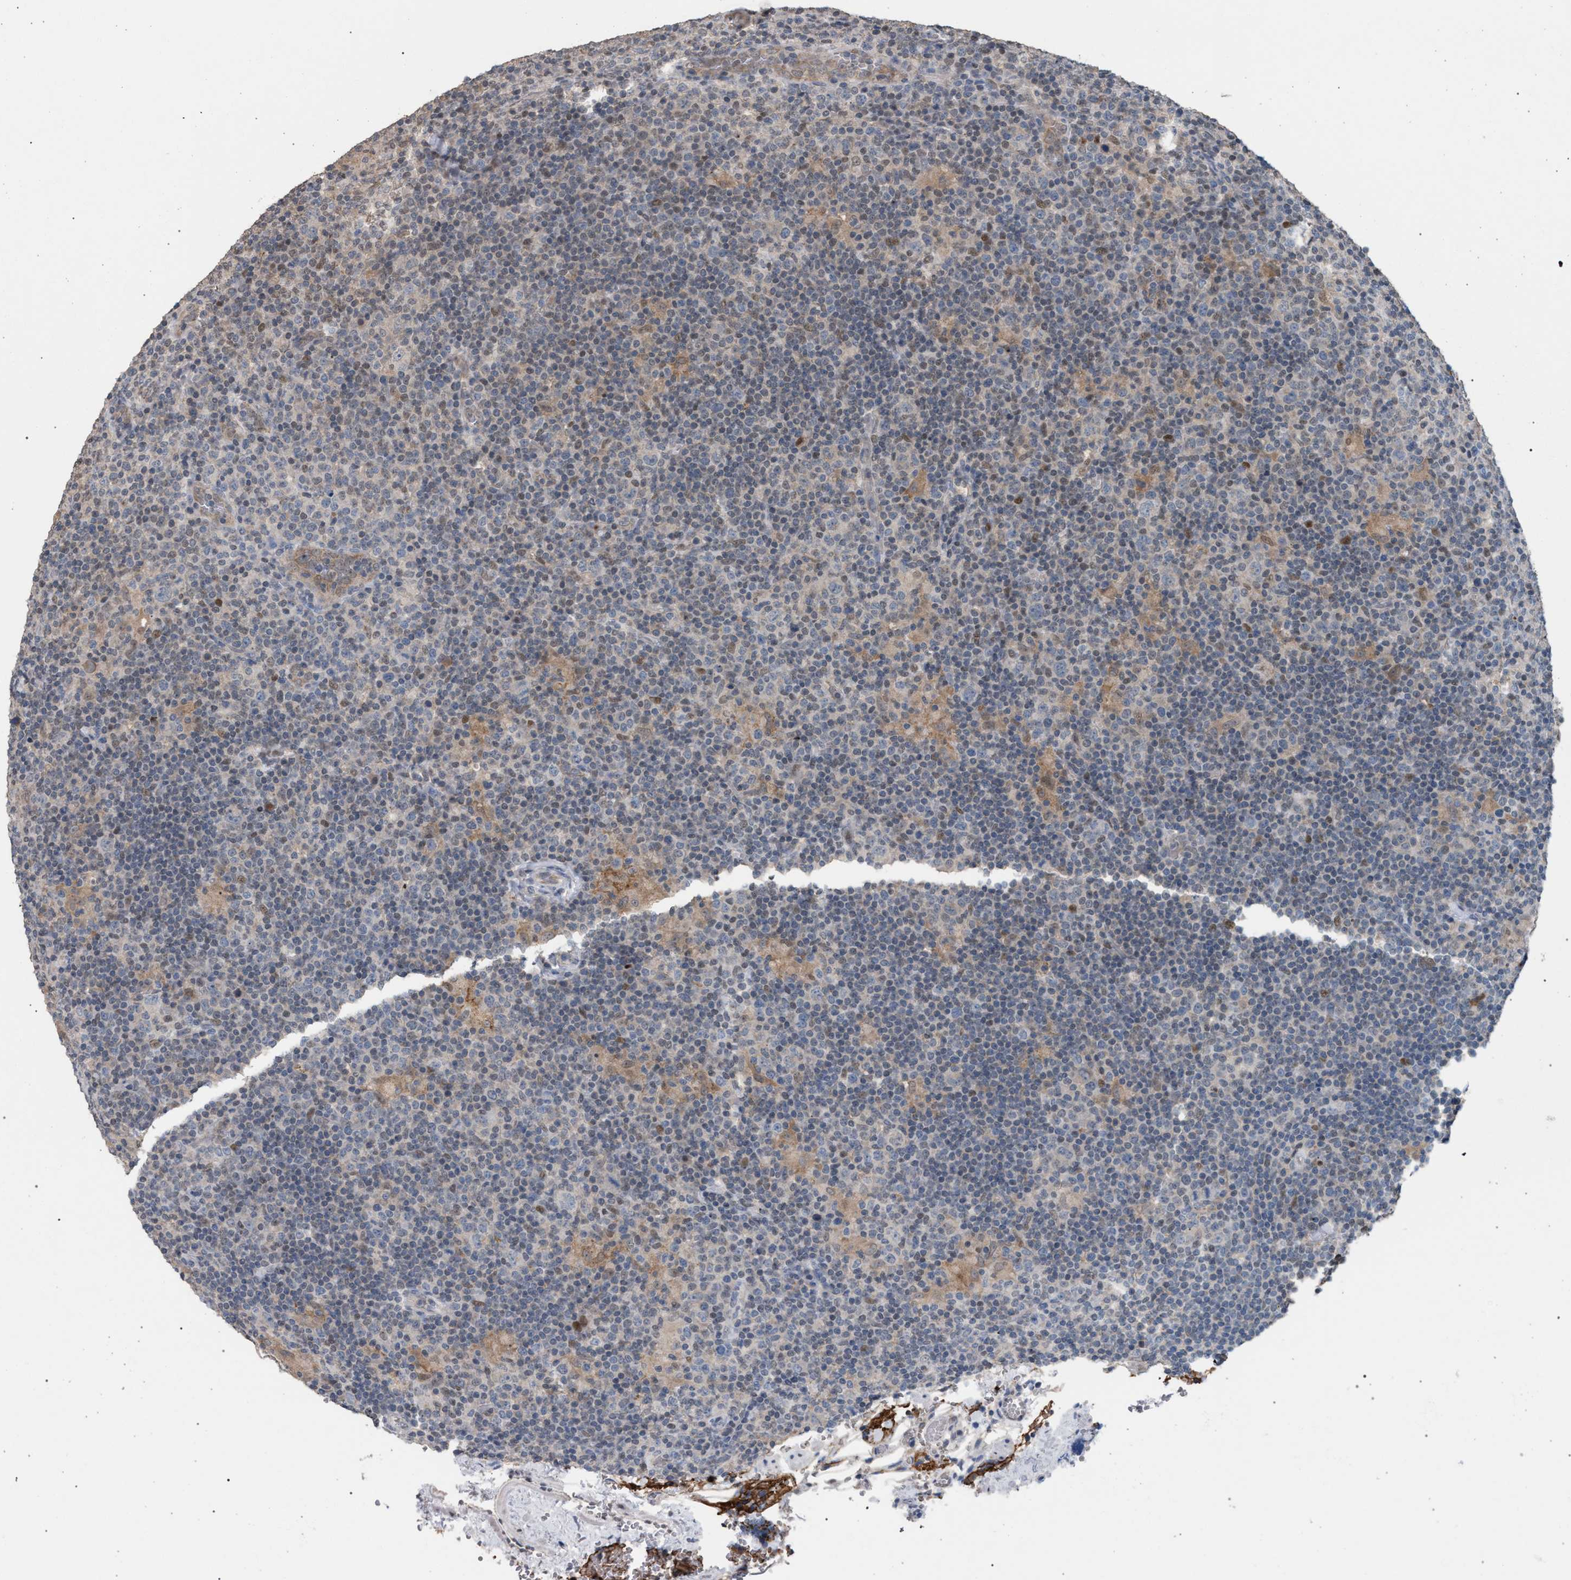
{"staining": {"intensity": "negative", "quantity": "none", "location": "none"}, "tissue": "lymphoma", "cell_type": "Tumor cells", "image_type": "cancer", "snomed": [{"axis": "morphology", "description": "Hodgkin's disease, NOS"}, {"axis": "topography", "description": "Lymph node"}], "caption": "Histopathology image shows no significant protein staining in tumor cells of Hodgkin's disease.", "gene": "TECPR1", "patient": {"sex": "female", "age": 57}}